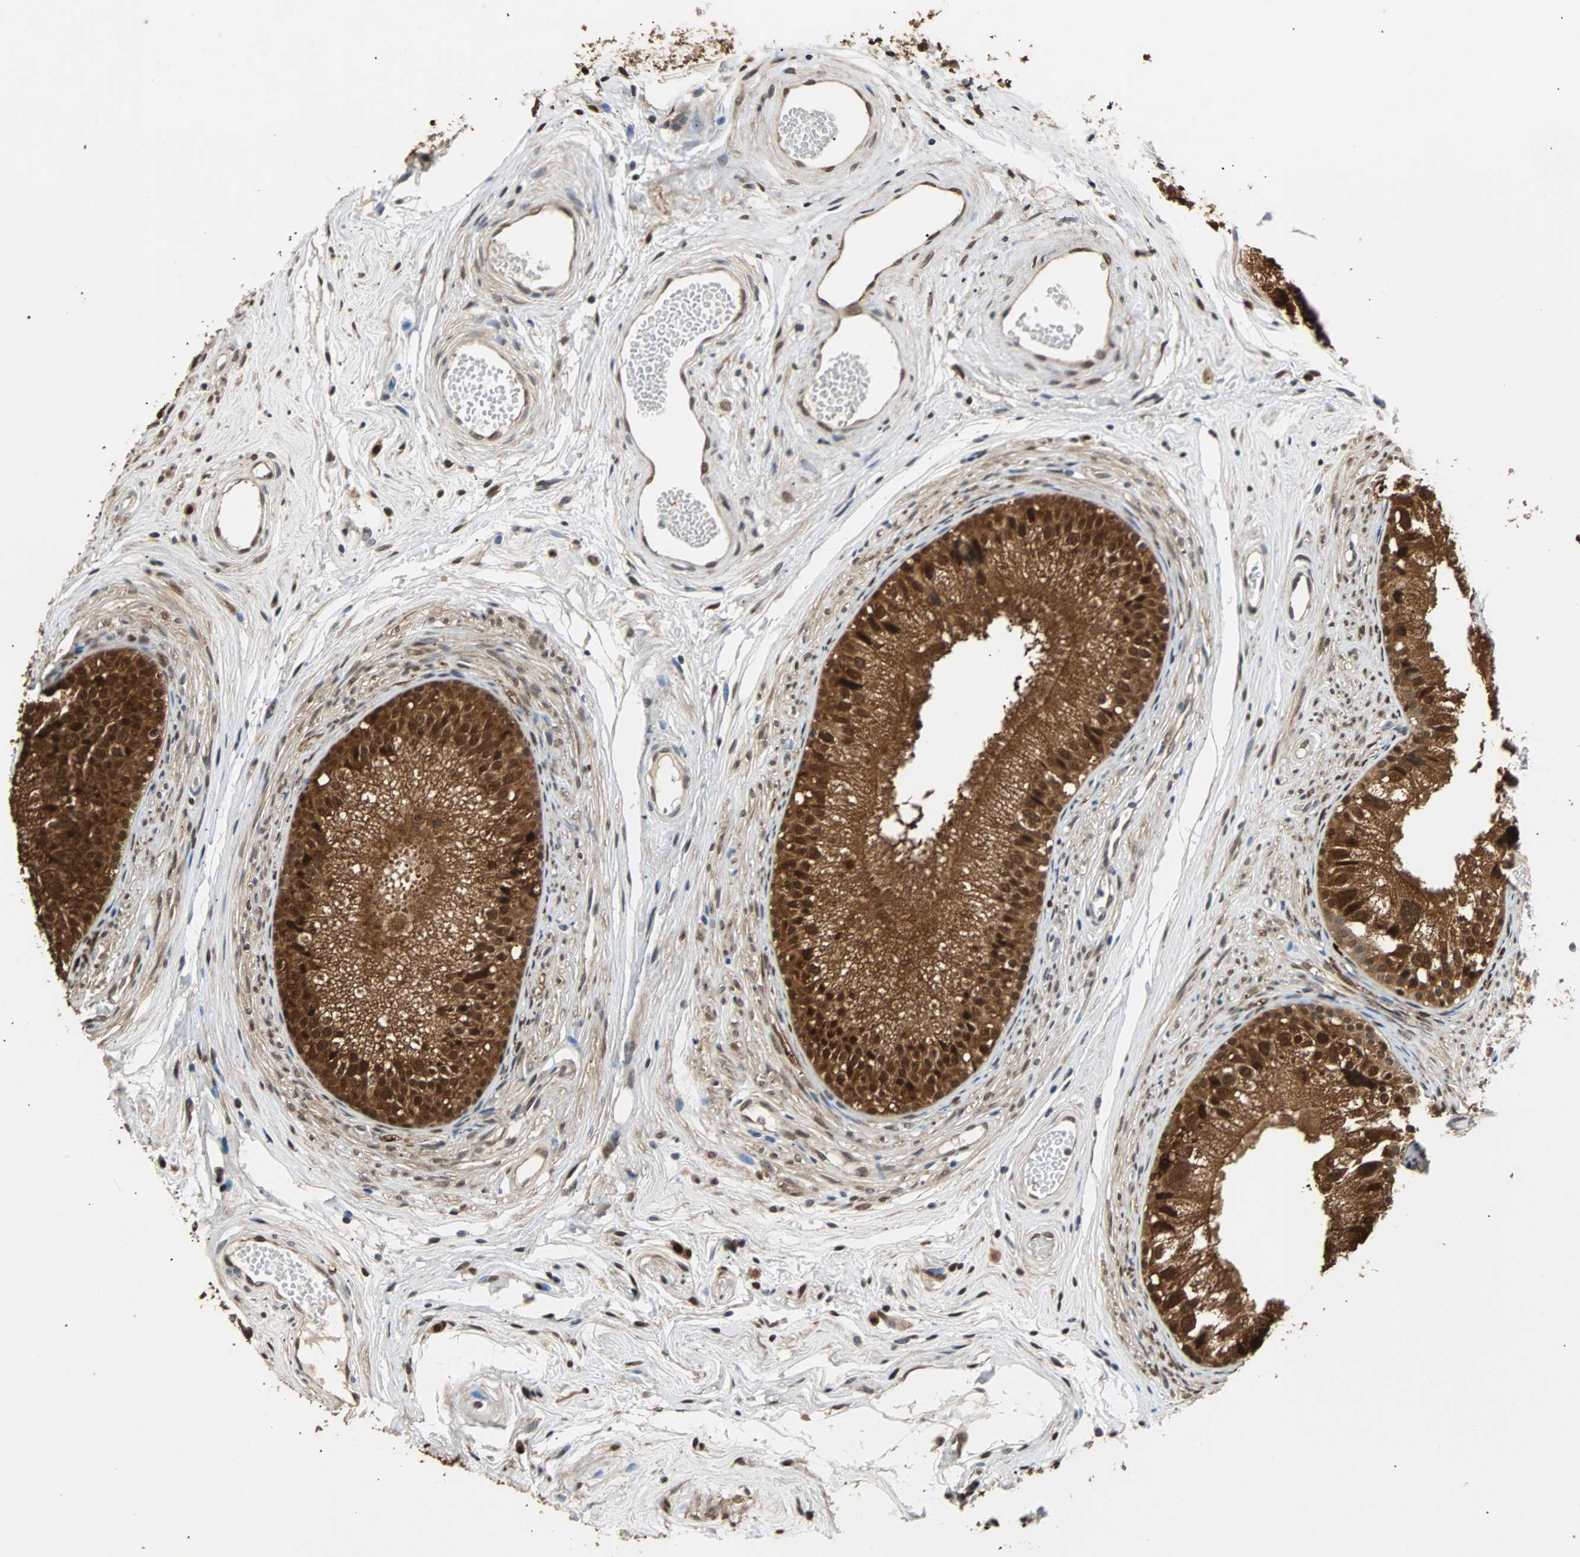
{"staining": {"intensity": "strong", "quantity": ">75%", "location": "cytoplasmic/membranous,nuclear"}, "tissue": "epididymis", "cell_type": "Glandular cells", "image_type": "normal", "snomed": [{"axis": "morphology", "description": "Normal tissue, NOS"}, {"axis": "topography", "description": "Epididymis"}], "caption": "A high amount of strong cytoplasmic/membranous,nuclear positivity is appreciated in approximately >75% of glandular cells in normal epididymis. Using DAB (brown) and hematoxylin (blue) stains, captured at high magnification using brightfield microscopy.", "gene": "PRDX6", "patient": {"sex": "male", "age": 56}}